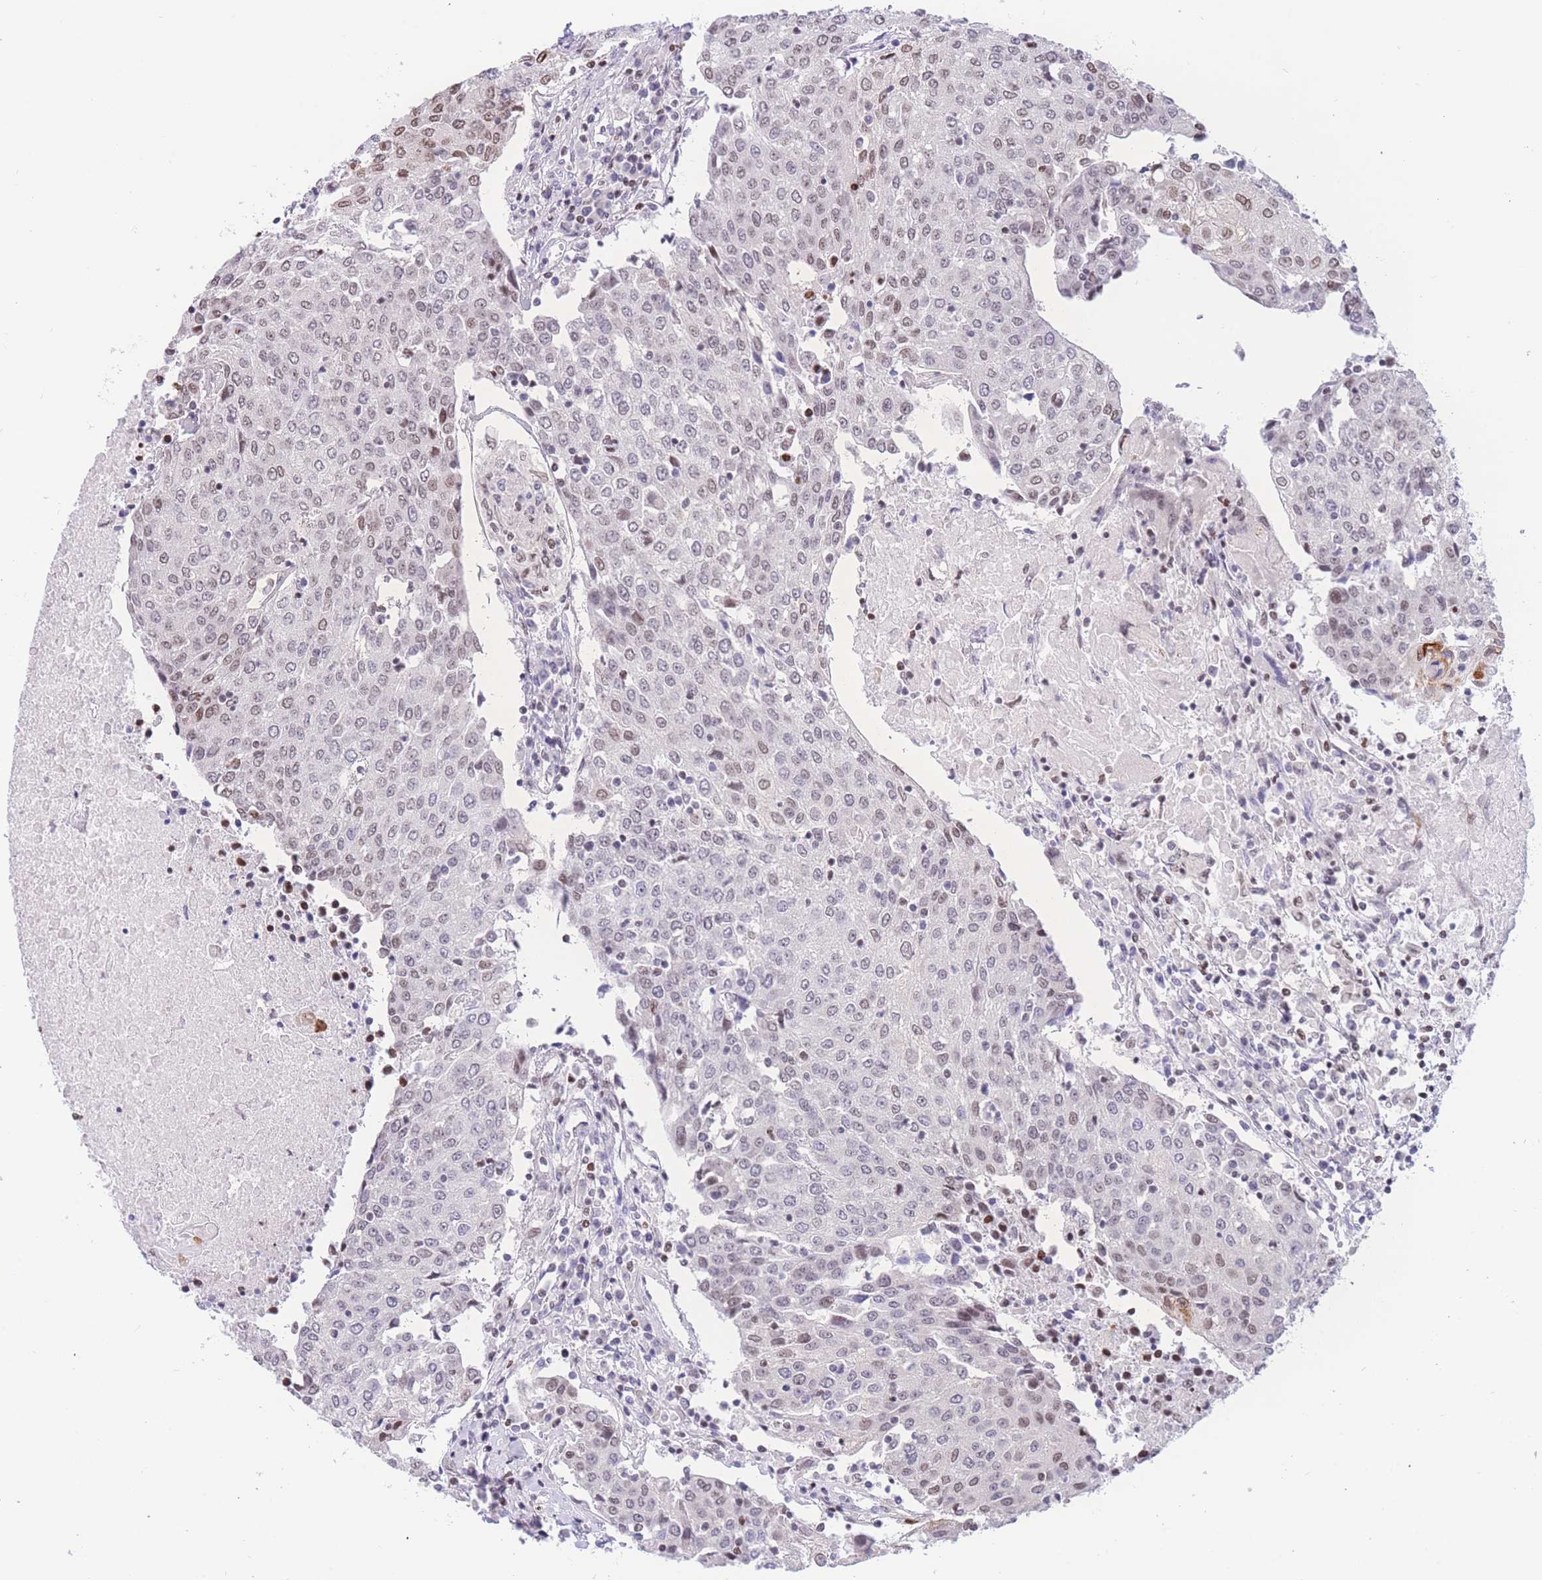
{"staining": {"intensity": "weak", "quantity": ">75%", "location": "nuclear"}, "tissue": "urothelial cancer", "cell_type": "Tumor cells", "image_type": "cancer", "snomed": [{"axis": "morphology", "description": "Urothelial carcinoma, High grade"}, {"axis": "topography", "description": "Urinary bladder"}], "caption": "Protein staining by immunohistochemistry (IHC) demonstrates weak nuclear positivity in about >75% of tumor cells in high-grade urothelial carcinoma.", "gene": "HMGN1", "patient": {"sex": "female", "age": 85}}